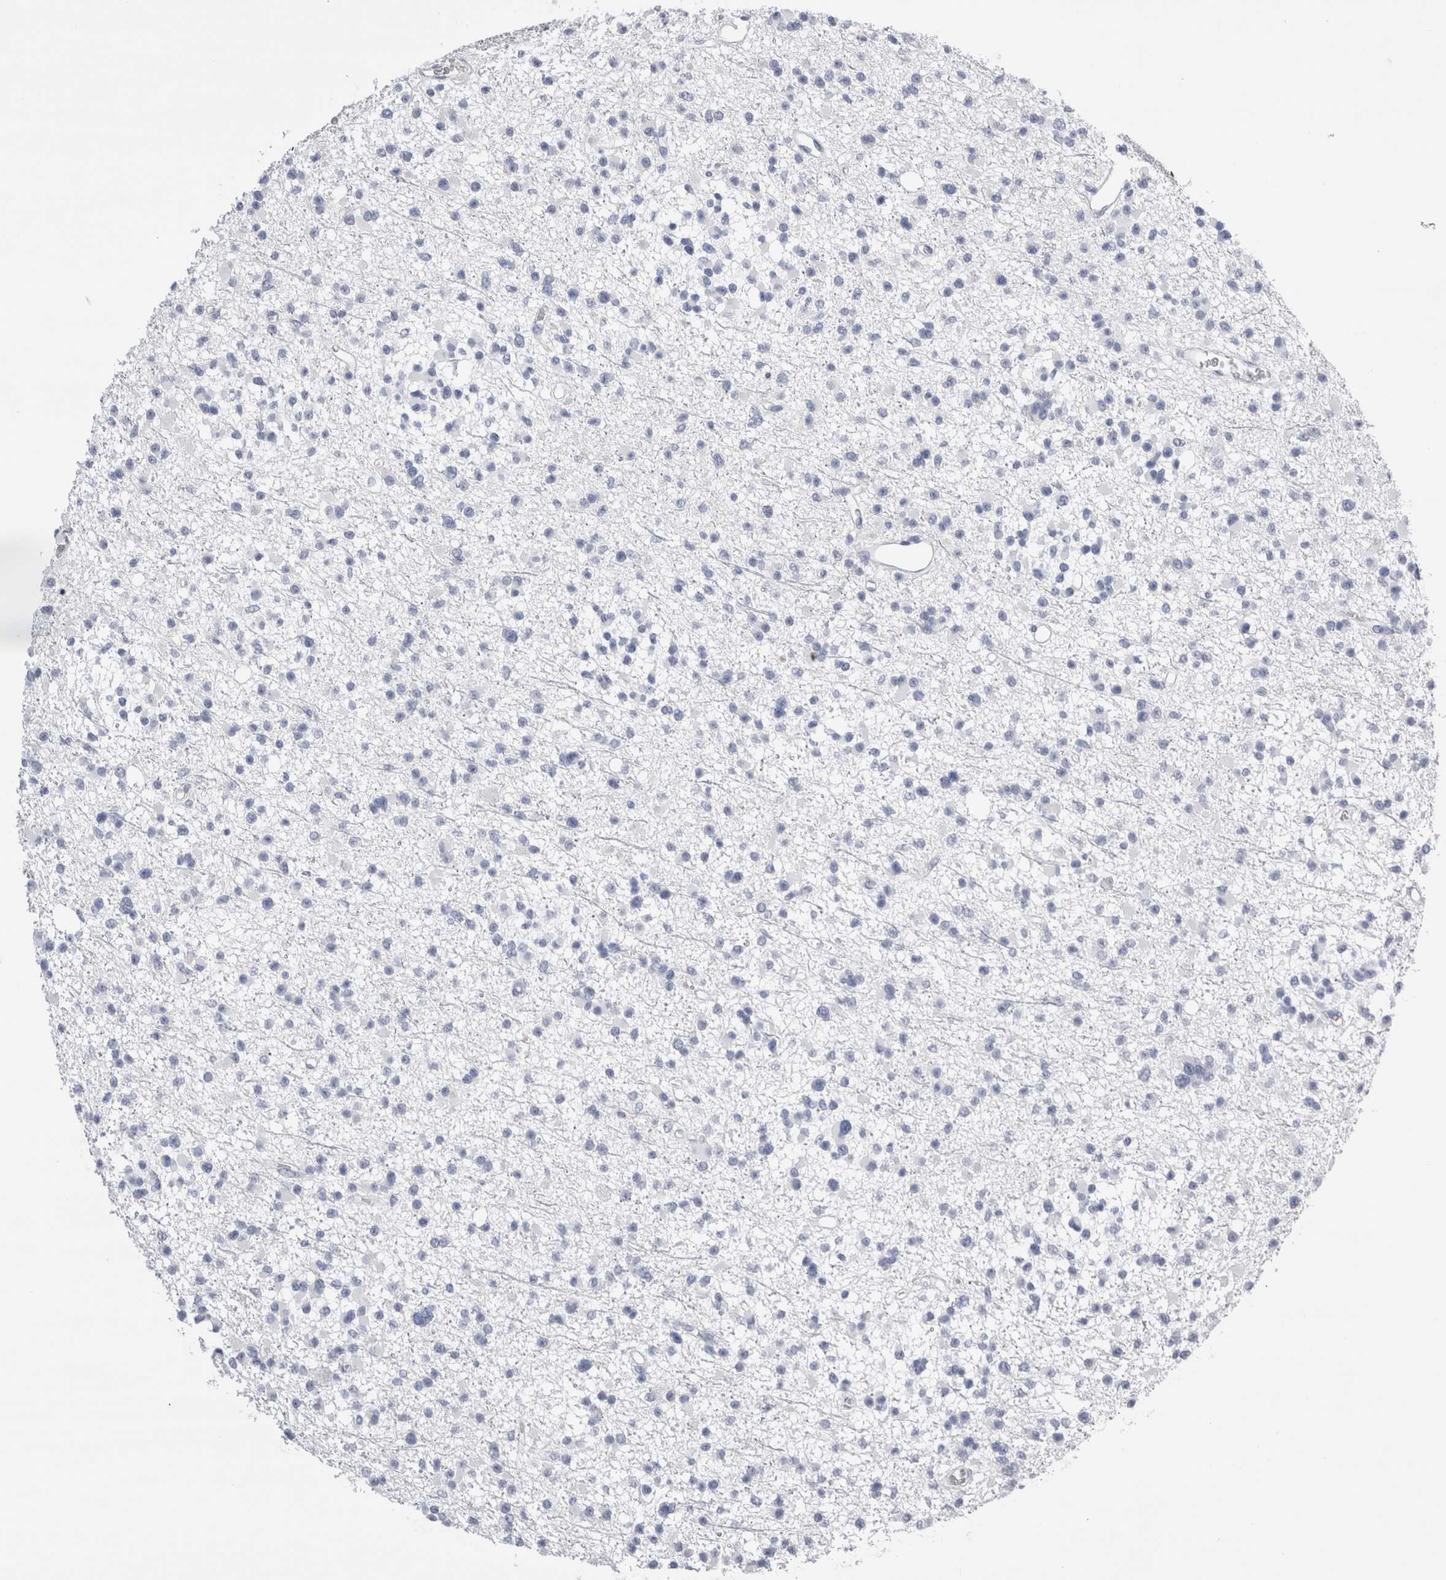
{"staining": {"intensity": "negative", "quantity": "none", "location": "none"}, "tissue": "glioma", "cell_type": "Tumor cells", "image_type": "cancer", "snomed": [{"axis": "morphology", "description": "Glioma, malignant, Low grade"}, {"axis": "topography", "description": "Brain"}], "caption": "Image shows no significant protein staining in tumor cells of low-grade glioma (malignant).", "gene": "S100A12", "patient": {"sex": "female", "age": 22}}